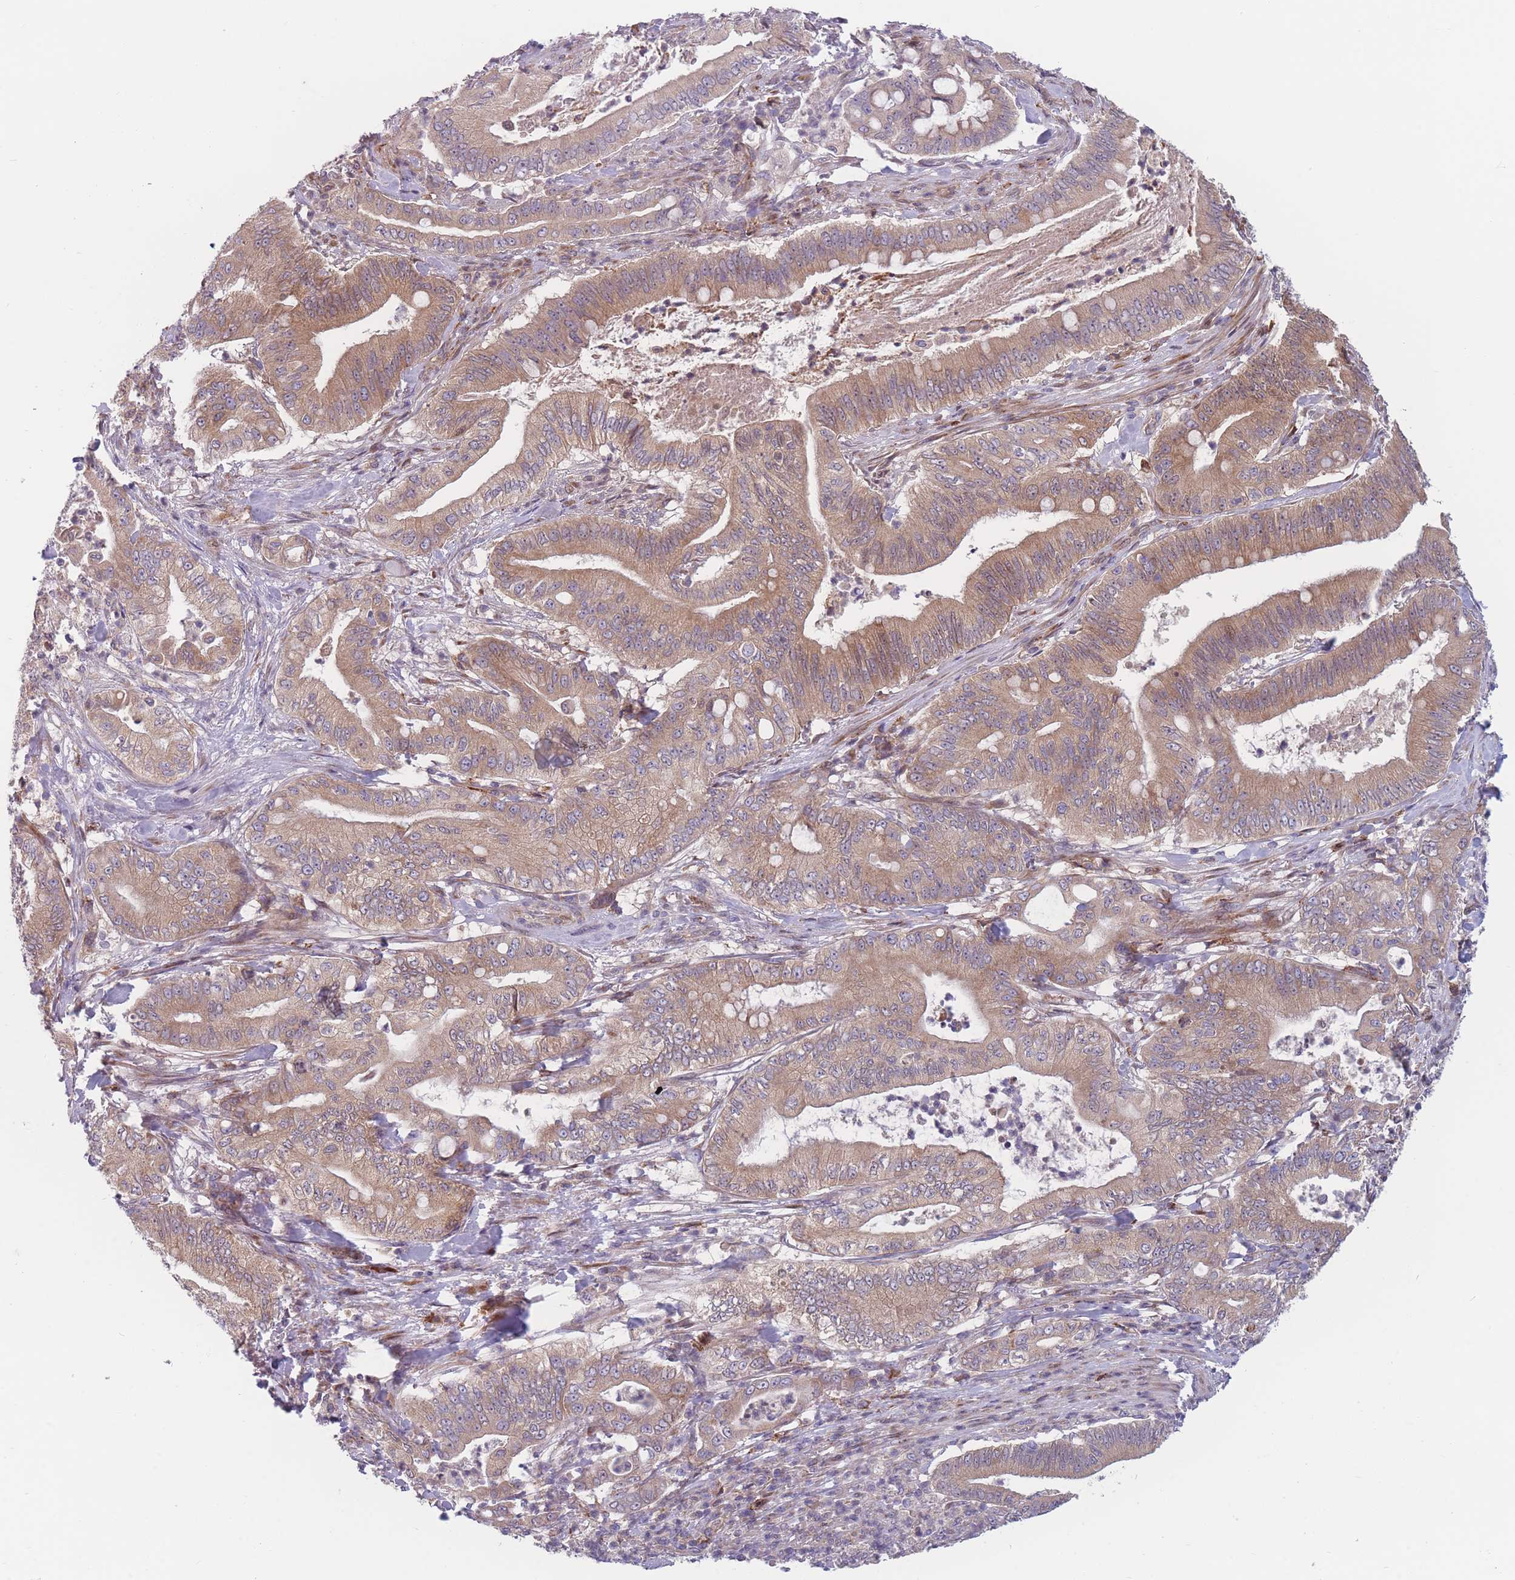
{"staining": {"intensity": "moderate", "quantity": ">75%", "location": "cytoplasmic/membranous"}, "tissue": "pancreatic cancer", "cell_type": "Tumor cells", "image_type": "cancer", "snomed": [{"axis": "morphology", "description": "Adenocarcinoma, NOS"}, {"axis": "topography", "description": "Pancreas"}], "caption": "Moderate cytoplasmic/membranous expression for a protein is present in approximately >75% of tumor cells of pancreatic cancer using immunohistochemistry.", "gene": "TMEM131L", "patient": {"sex": "male", "age": 71}}